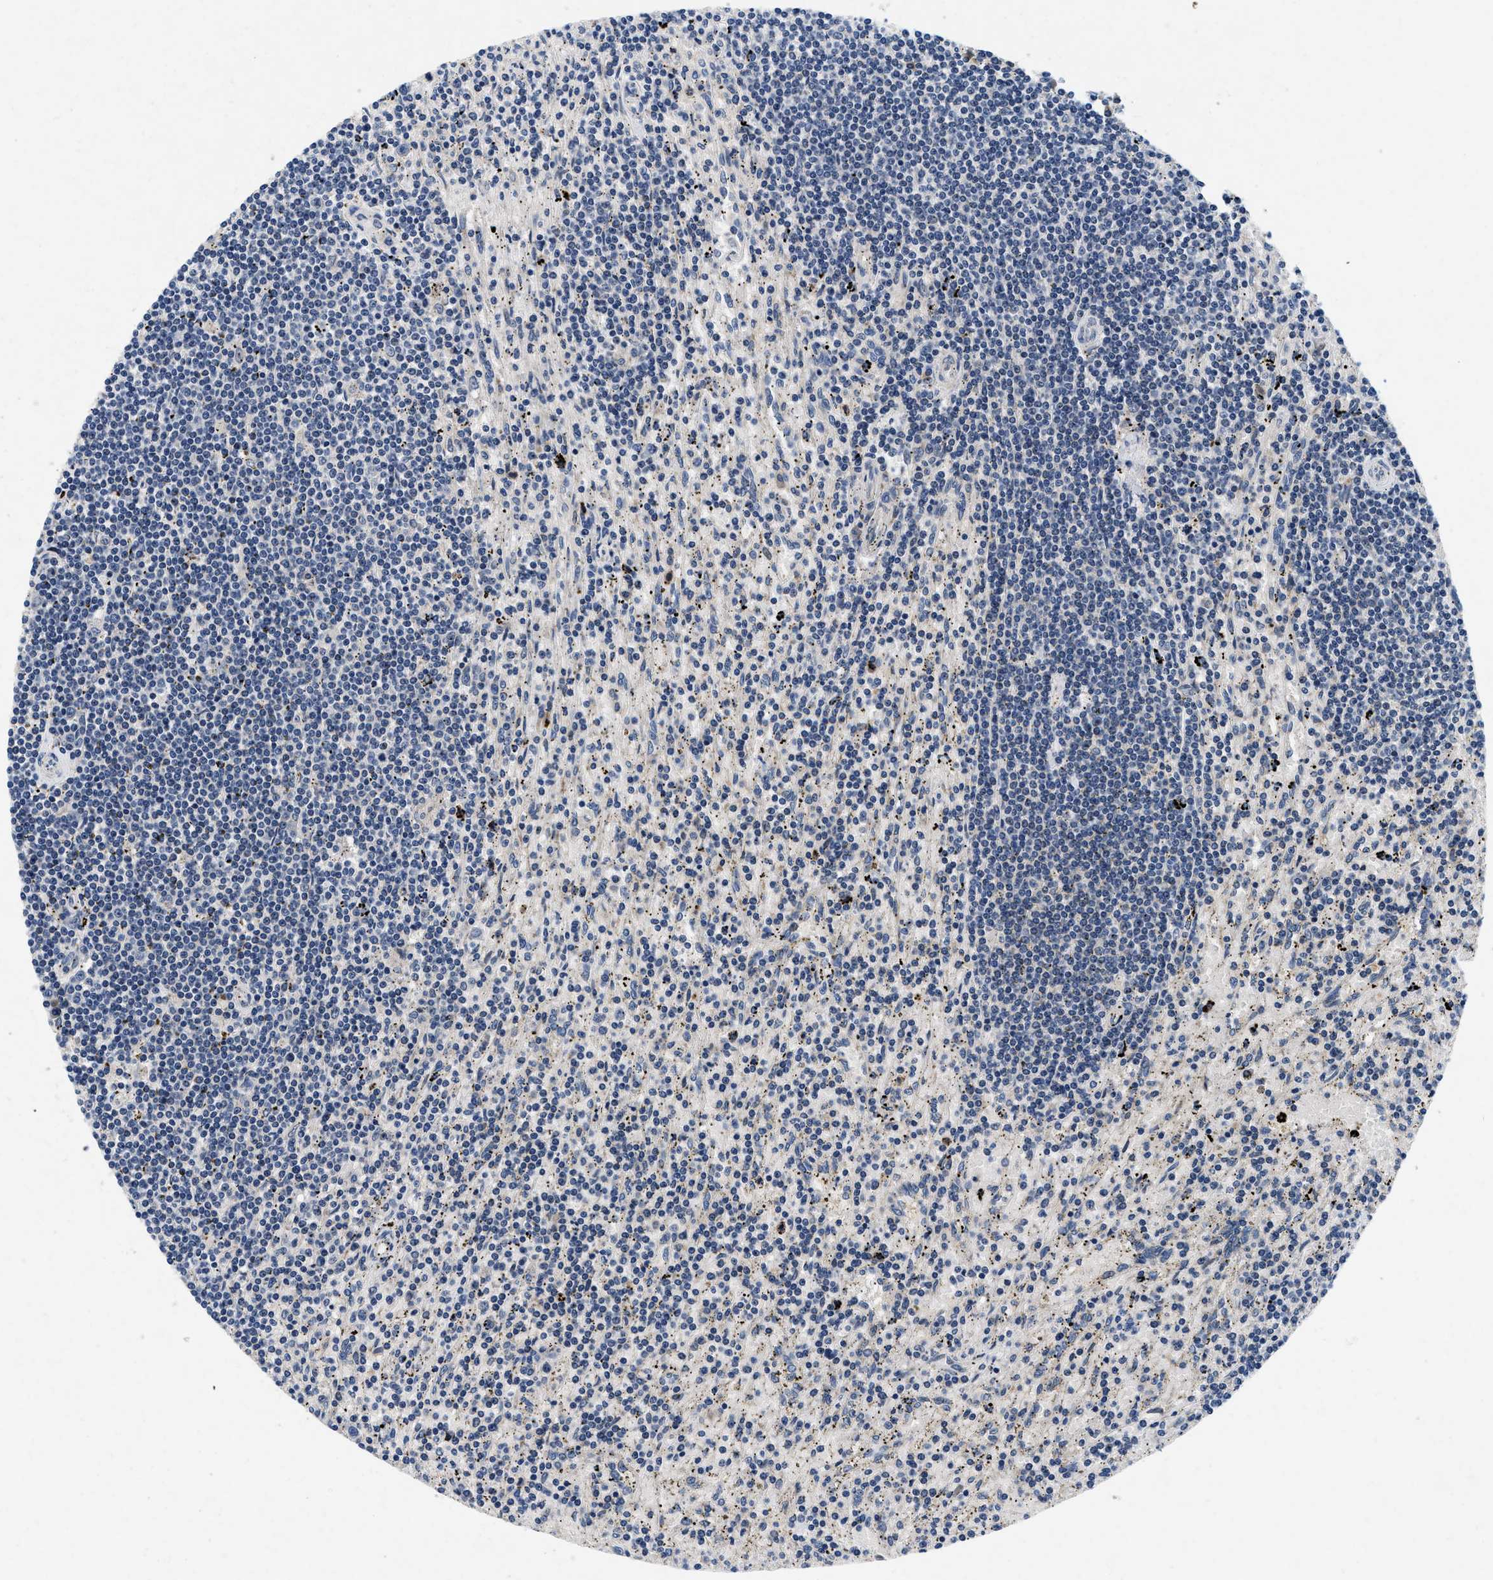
{"staining": {"intensity": "negative", "quantity": "none", "location": "none"}, "tissue": "lymphoma", "cell_type": "Tumor cells", "image_type": "cancer", "snomed": [{"axis": "morphology", "description": "Malignant lymphoma, non-Hodgkin's type, Low grade"}, {"axis": "topography", "description": "Spleen"}], "caption": "DAB (3,3'-diaminobenzidine) immunohistochemical staining of low-grade malignant lymphoma, non-Hodgkin's type shows no significant positivity in tumor cells.", "gene": "PDP1", "patient": {"sex": "male", "age": 76}}